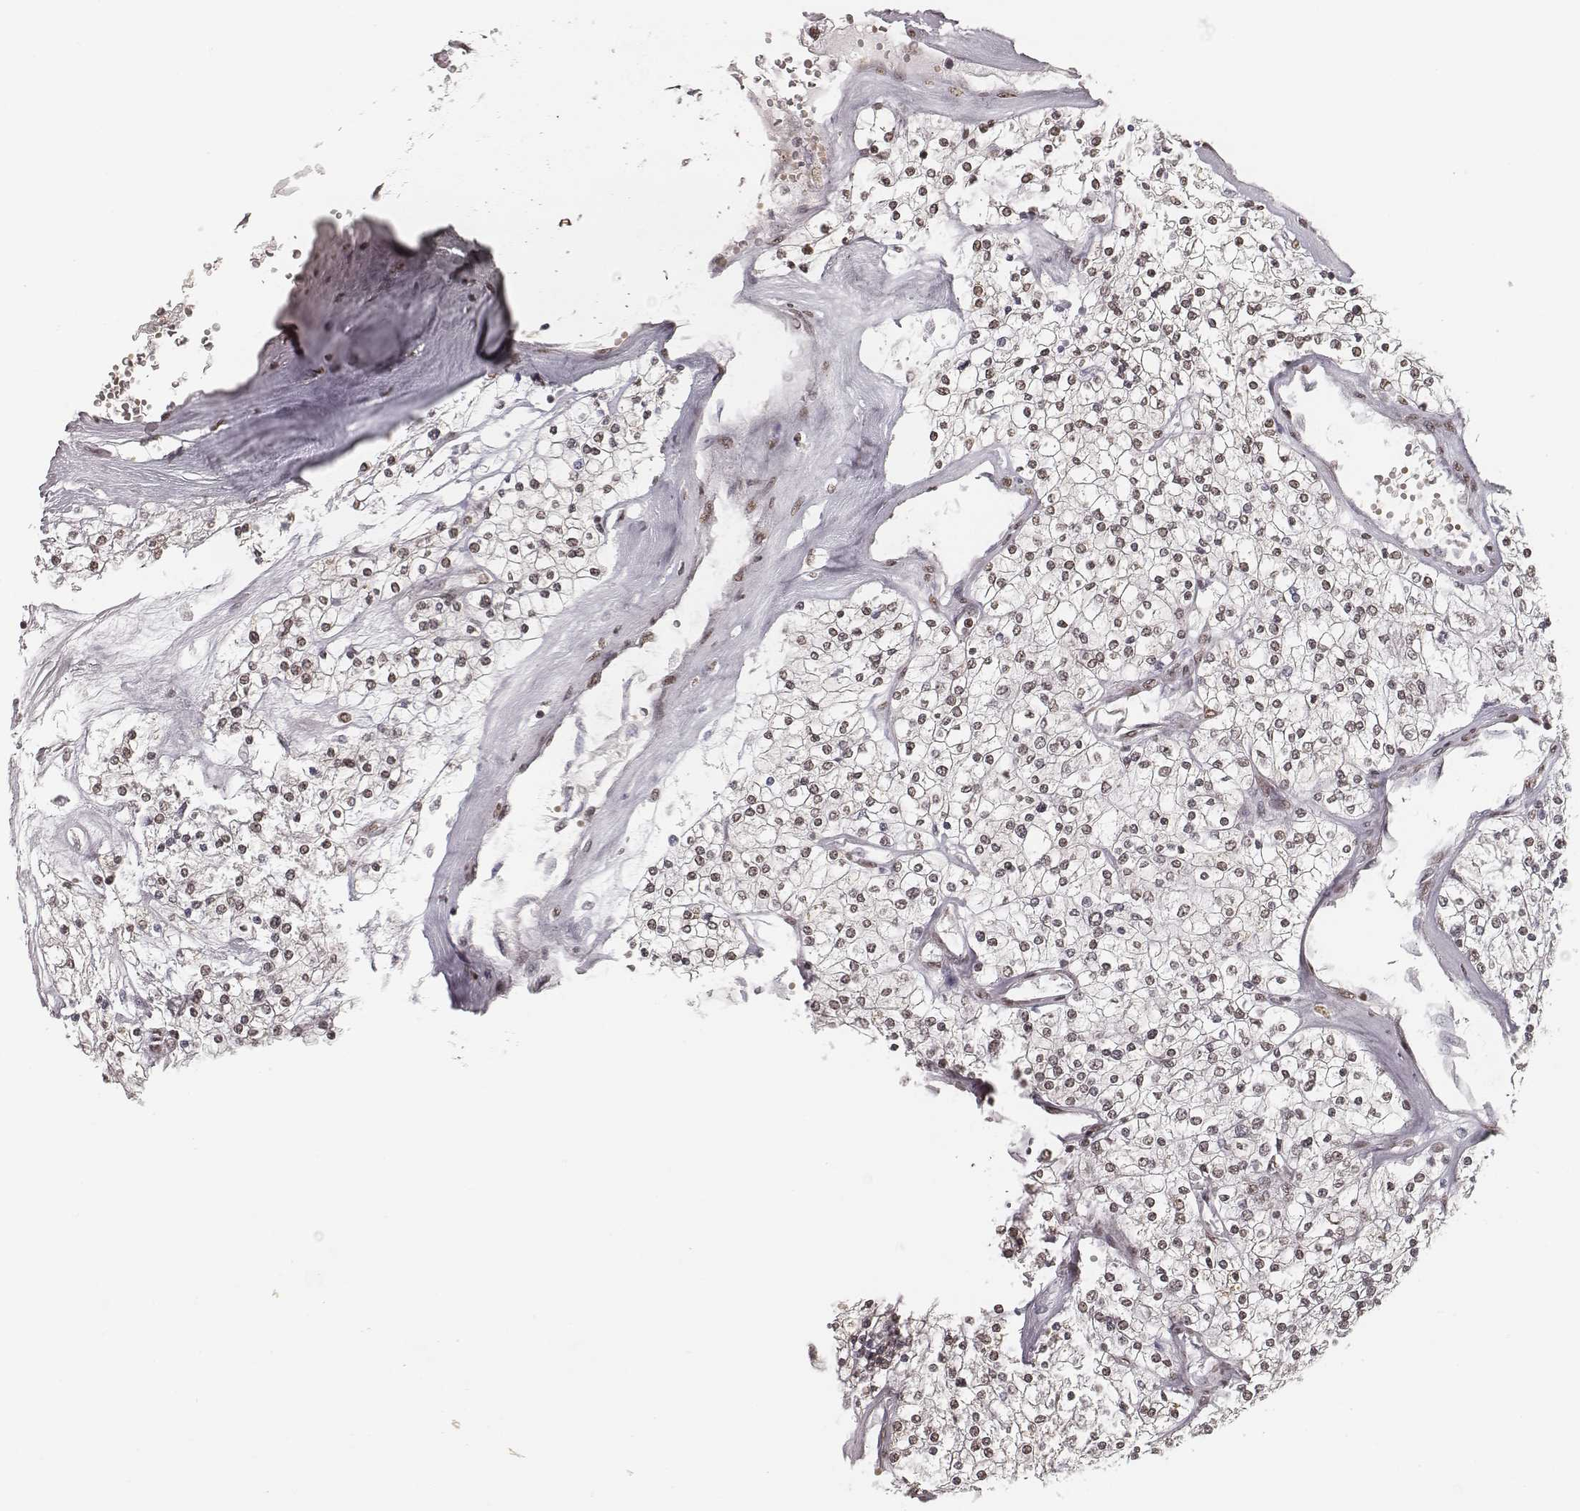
{"staining": {"intensity": "moderate", "quantity": "25%-75%", "location": "nuclear"}, "tissue": "renal cancer", "cell_type": "Tumor cells", "image_type": "cancer", "snomed": [{"axis": "morphology", "description": "Adenocarcinoma, NOS"}, {"axis": "topography", "description": "Kidney"}], "caption": "Human renal cancer stained for a protein (brown) shows moderate nuclear positive expression in approximately 25%-75% of tumor cells.", "gene": "HMGA2", "patient": {"sex": "male", "age": 80}}